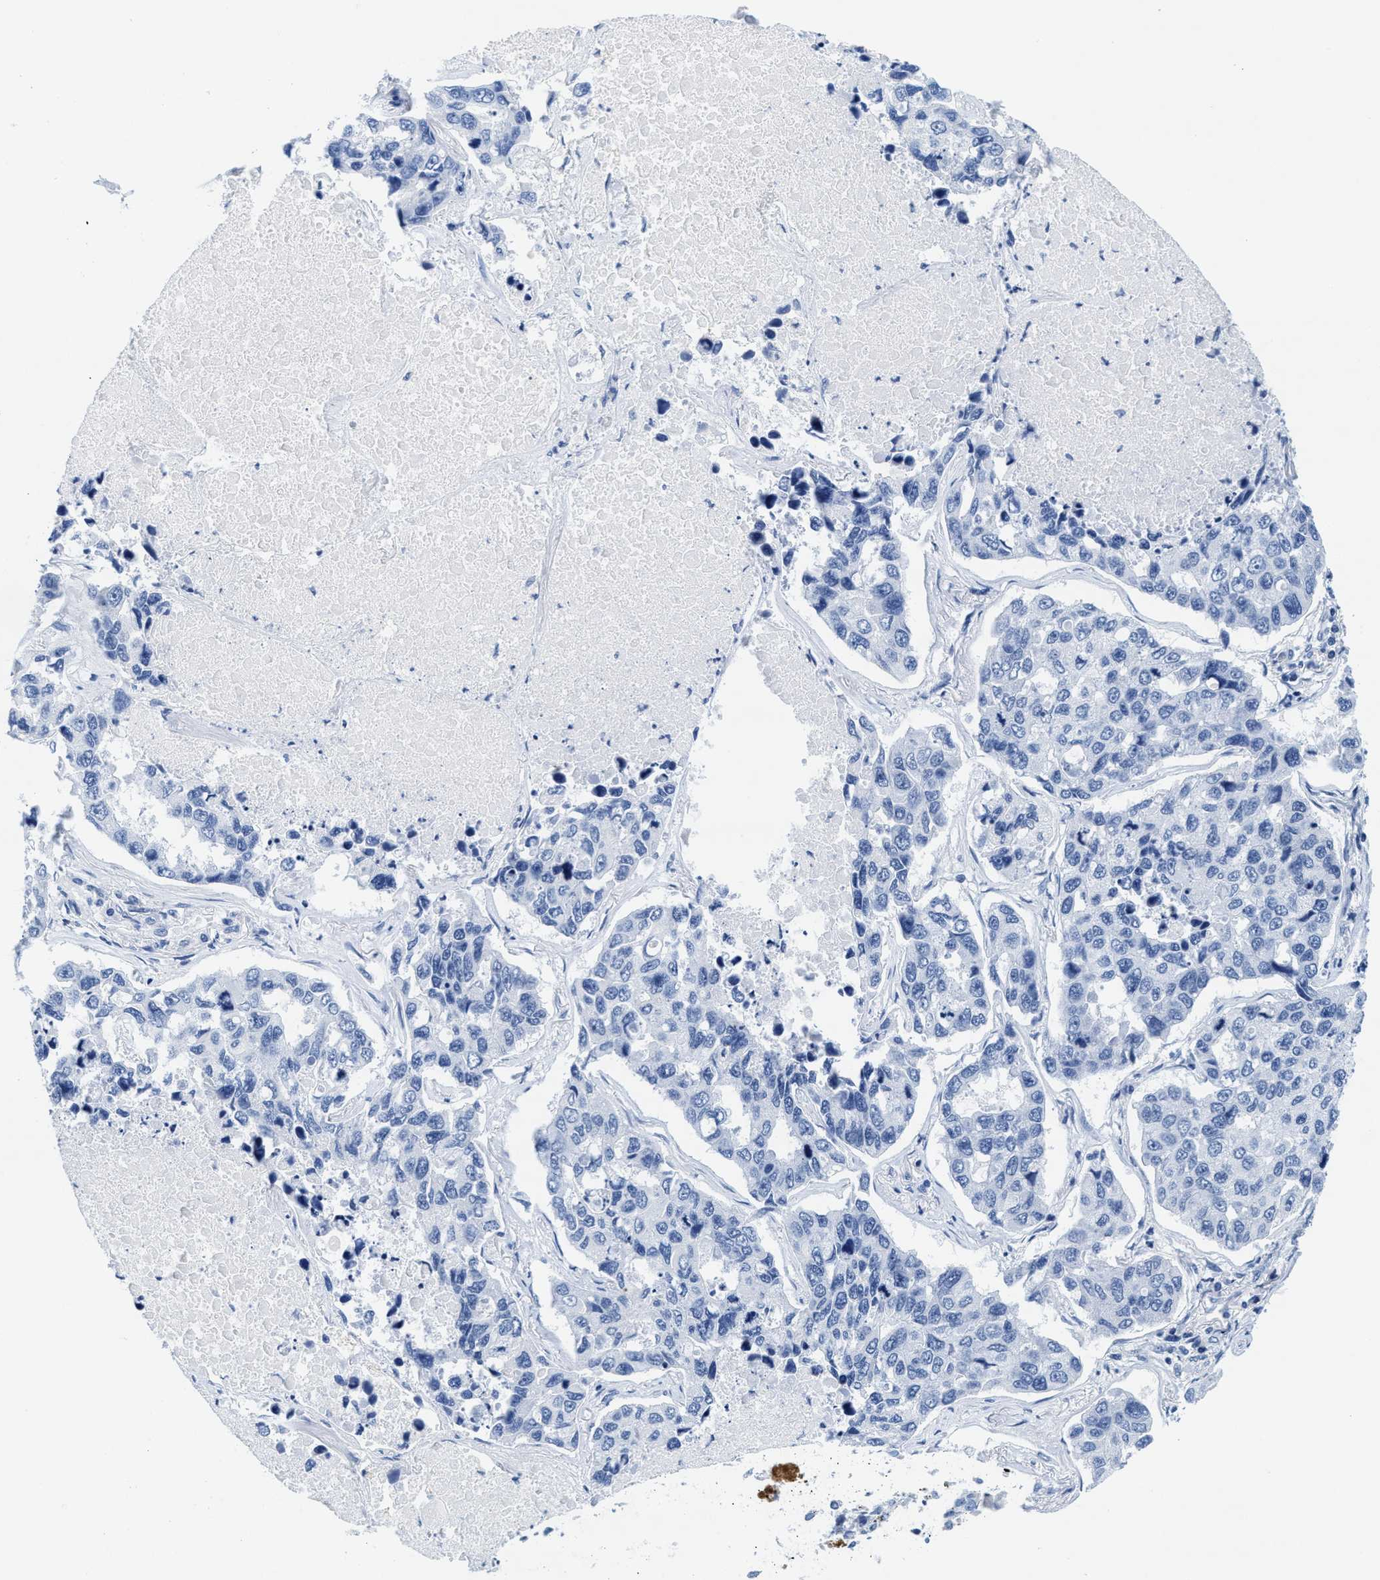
{"staining": {"intensity": "negative", "quantity": "none", "location": "none"}, "tissue": "lung cancer", "cell_type": "Tumor cells", "image_type": "cancer", "snomed": [{"axis": "morphology", "description": "Adenocarcinoma, NOS"}, {"axis": "topography", "description": "Lung"}], "caption": "The image displays no significant staining in tumor cells of lung cancer.", "gene": "TTC3", "patient": {"sex": "male", "age": 64}}